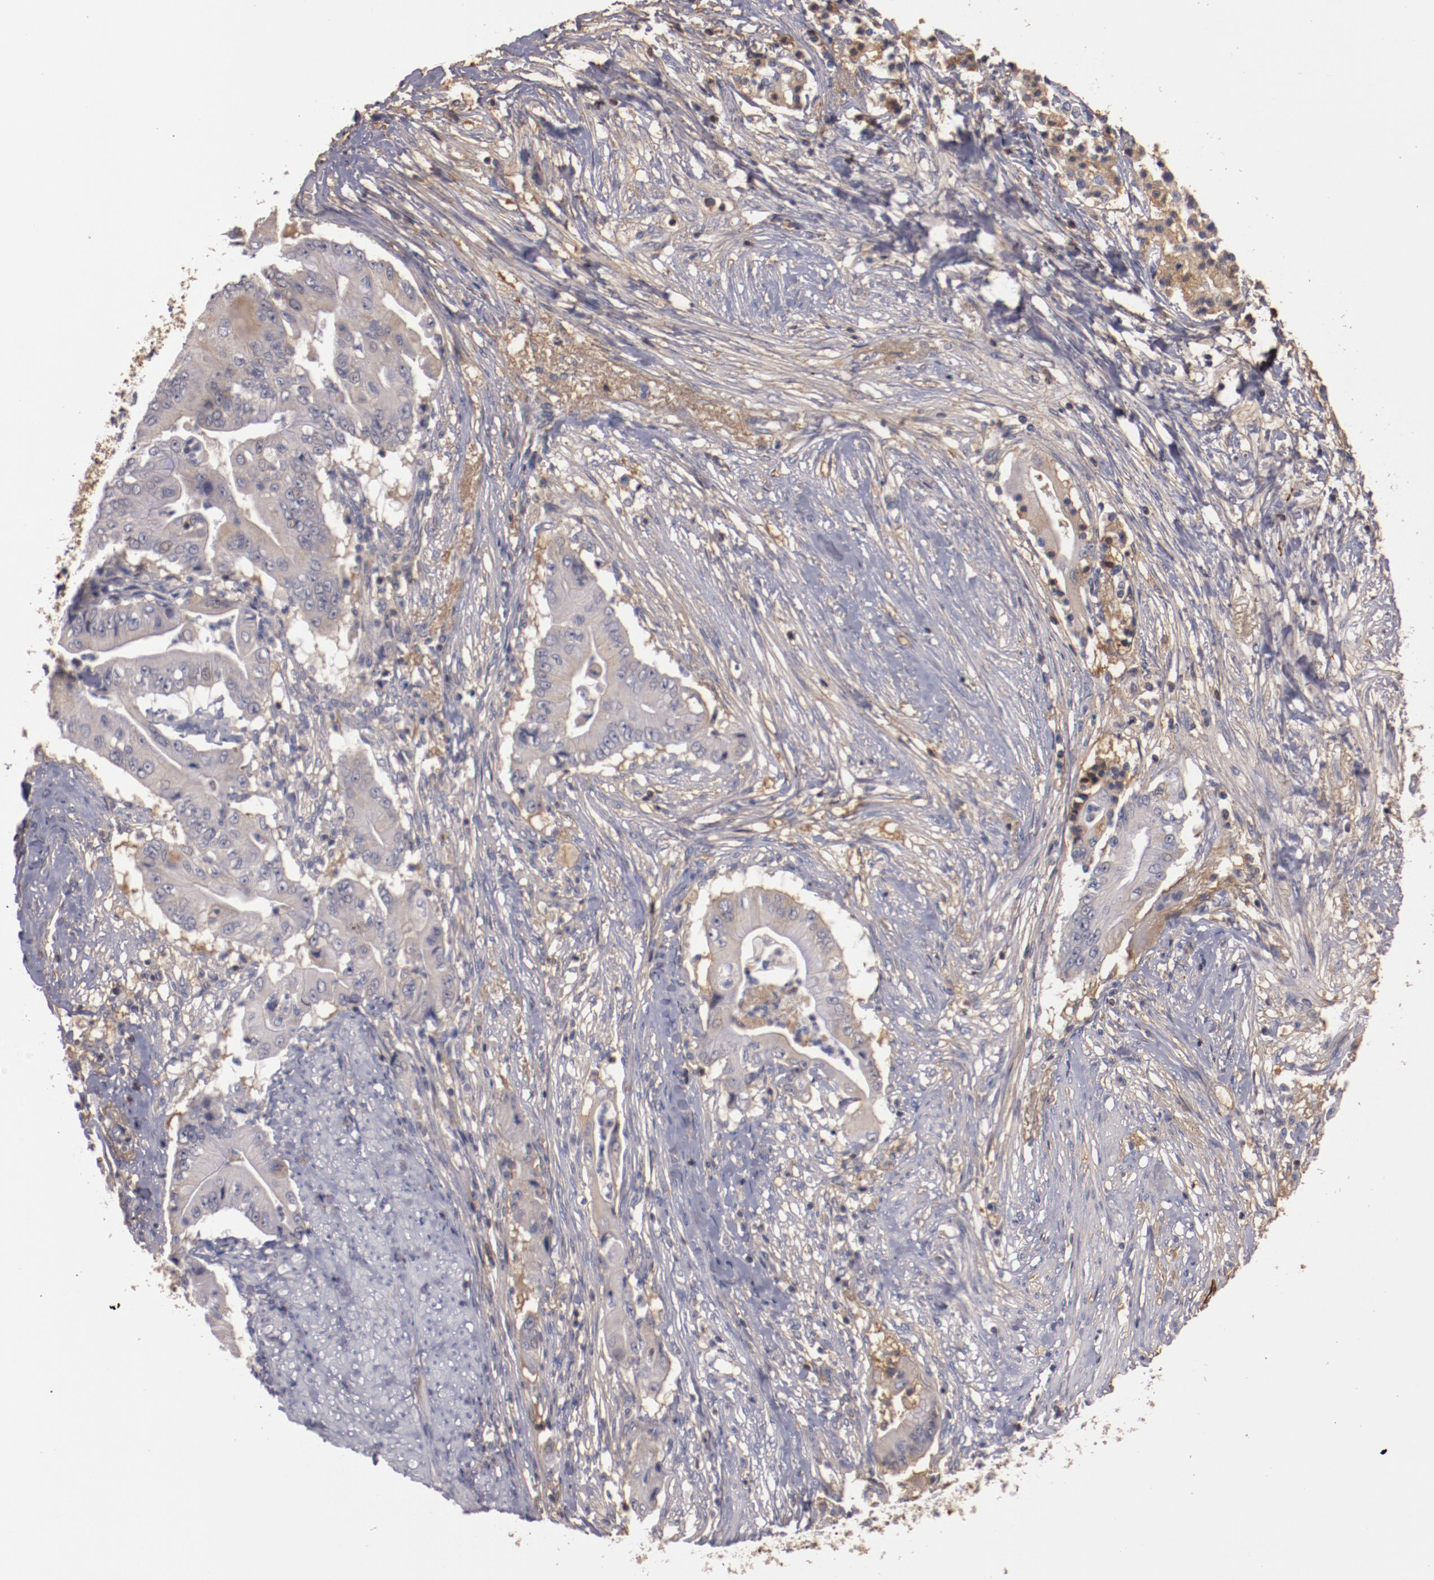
{"staining": {"intensity": "weak", "quantity": "<25%", "location": "cytoplasmic/membranous"}, "tissue": "pancreatic cancer", "cell_type": "Tumor cells", "image_type": "cancer", "snomed": [{"axis": "morphology", "description": "Adenocarcinoma, NOS"}, {"axis": "topography", "description": "Pancreas"}], "caption": "This is an immunohistochemistry (IHC) image of human pancreatic cancer. There is no expression in tumor cells.", "gene": "MBL2", "patient": {"sex": "male", "age": 62}}